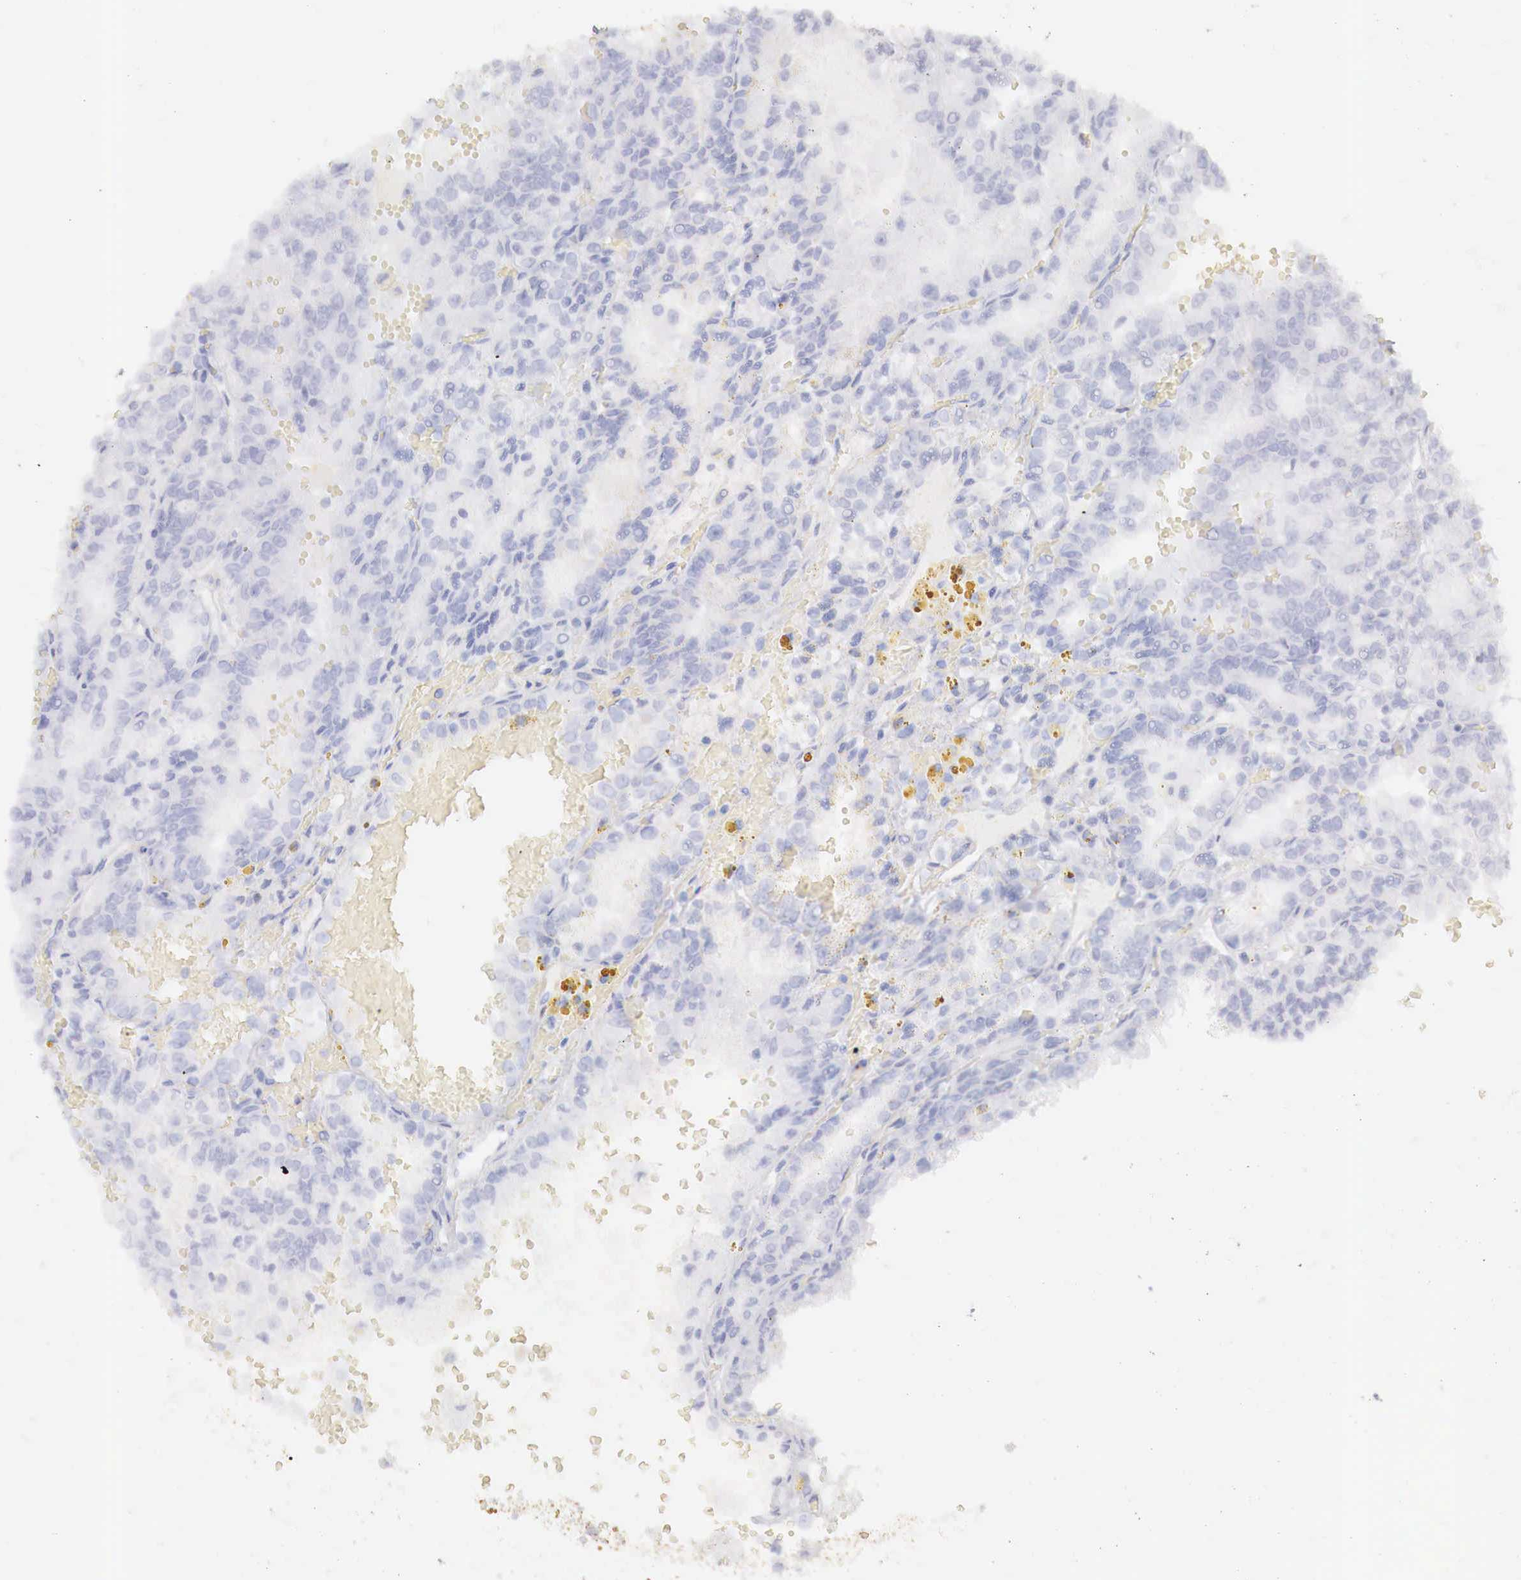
{"staining": {"intensity": "negative", "quantity": "none", "location": "none"}, "tissue": "renal cancer", "cell_type": "Tumor cells", "image_type": "cancer", "snomed": [{"axis": "morphology", "description": "Adenocarcinoma, NOS"}, {"axis": "topography", "description": "Kidney"}], "caption": "The micrograph demonstrates no significant positivity in tumor cells of renal adenocarcinoma. (DAB IHC, high magnification).", "gene": "OTC", "patient": {"sex": "female", "age": 56}}